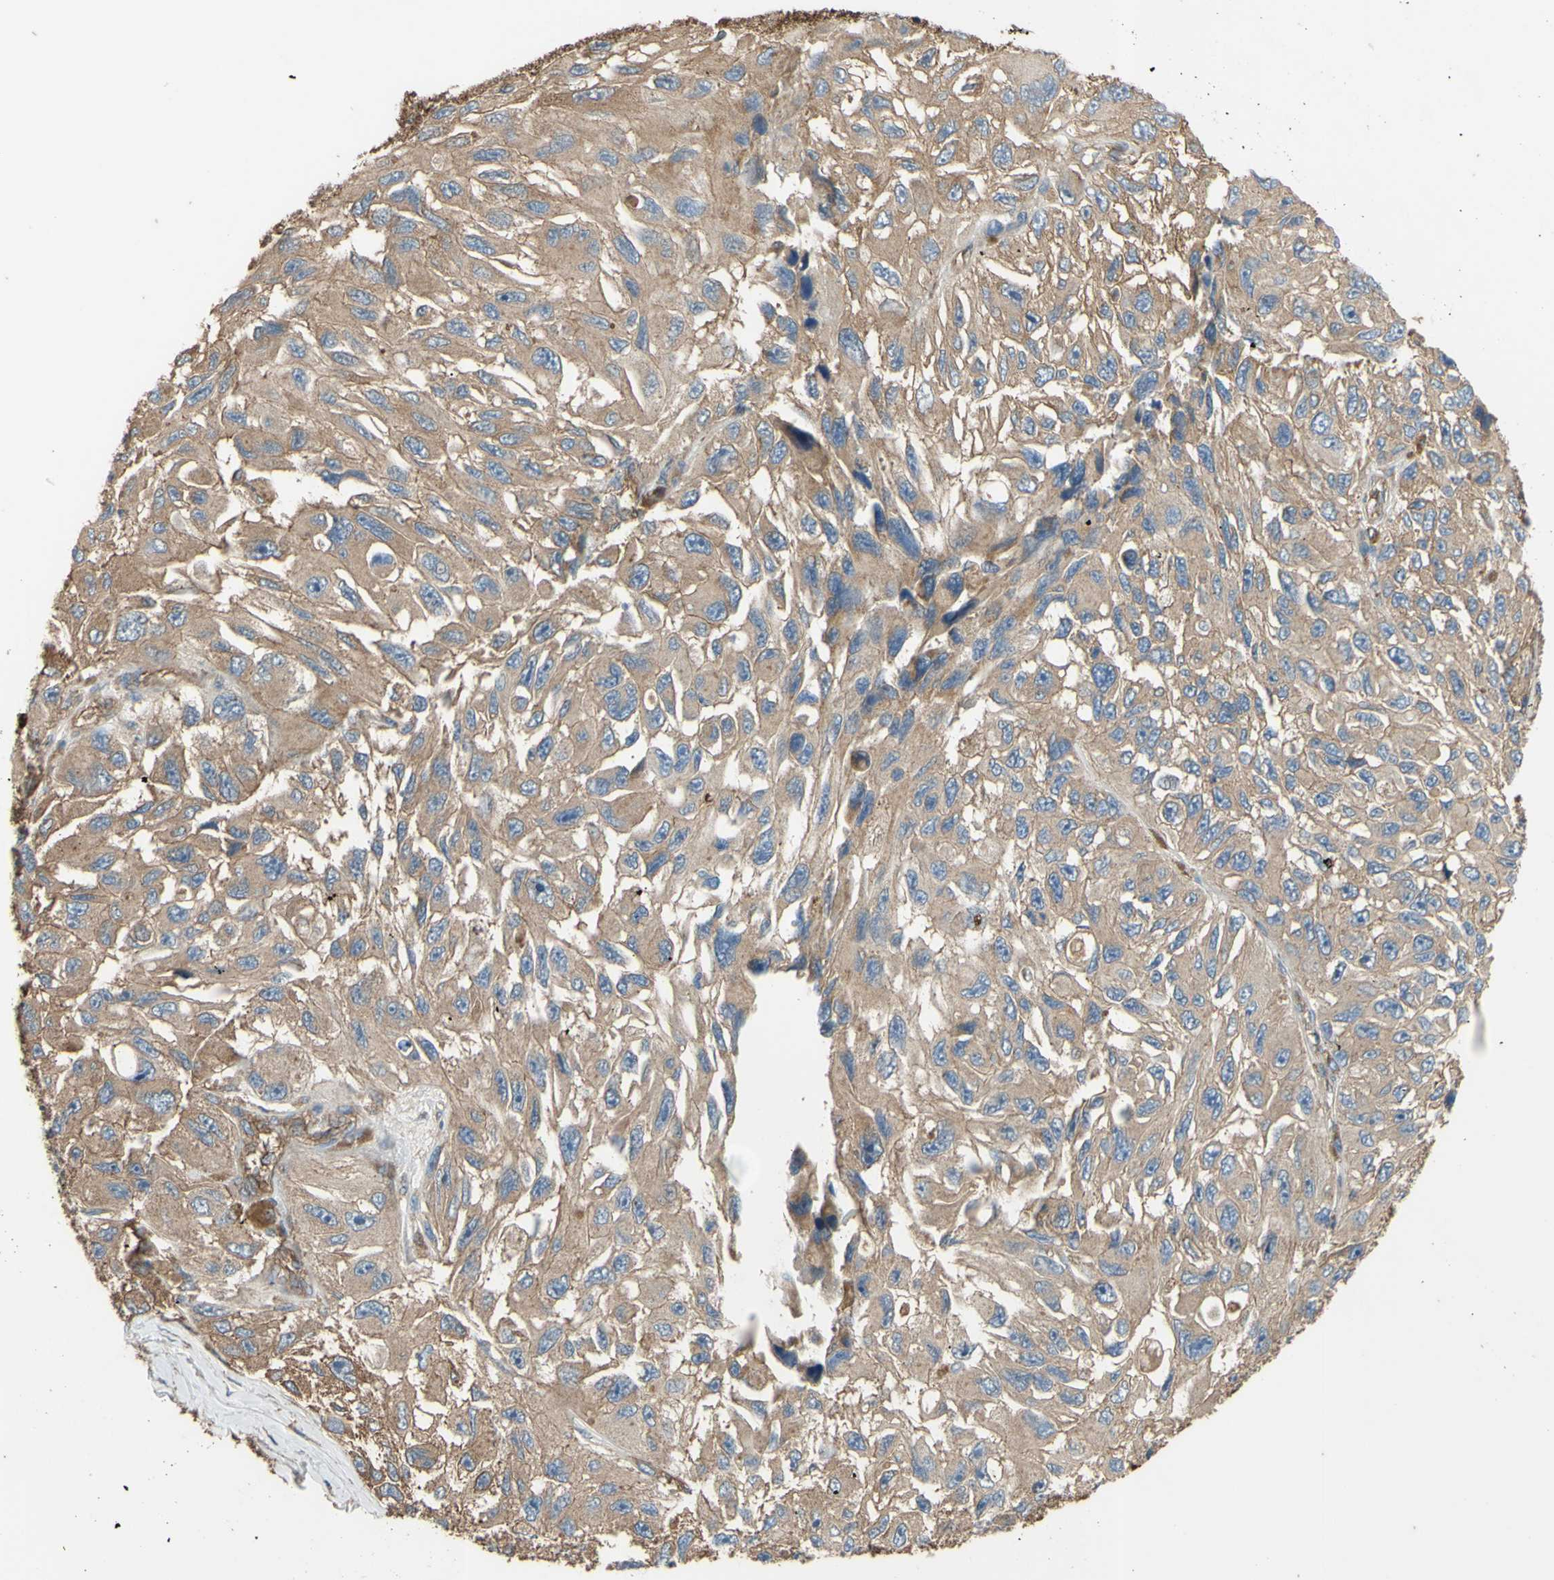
{"staining": {"intensity": "moderate", "quantity": ">75%", "location": "cytoplasmic/membranous"}, "tissue": "melanoma", "cell_type": "Tumor cells", "image_type": "cancer", "snomed": [{"axis": "morphology", "description": "Malignant melanoma, NOS"}, {"axis": "topography", "description": "Skin"}], "caption": "Immunohistochemical staining of melanoma demonstrates medium levels of moderate cytoplasmic/membranous positivity in approximately >75% of tumor cells. The staining was performed using DAB (3,3'-diaminobenzidine), with brown indicating positive protein expression. Nuclei are stained blue with hematoxylin.", "gene": "CTTN", "patient": {"sex": "female", "age": 73}}